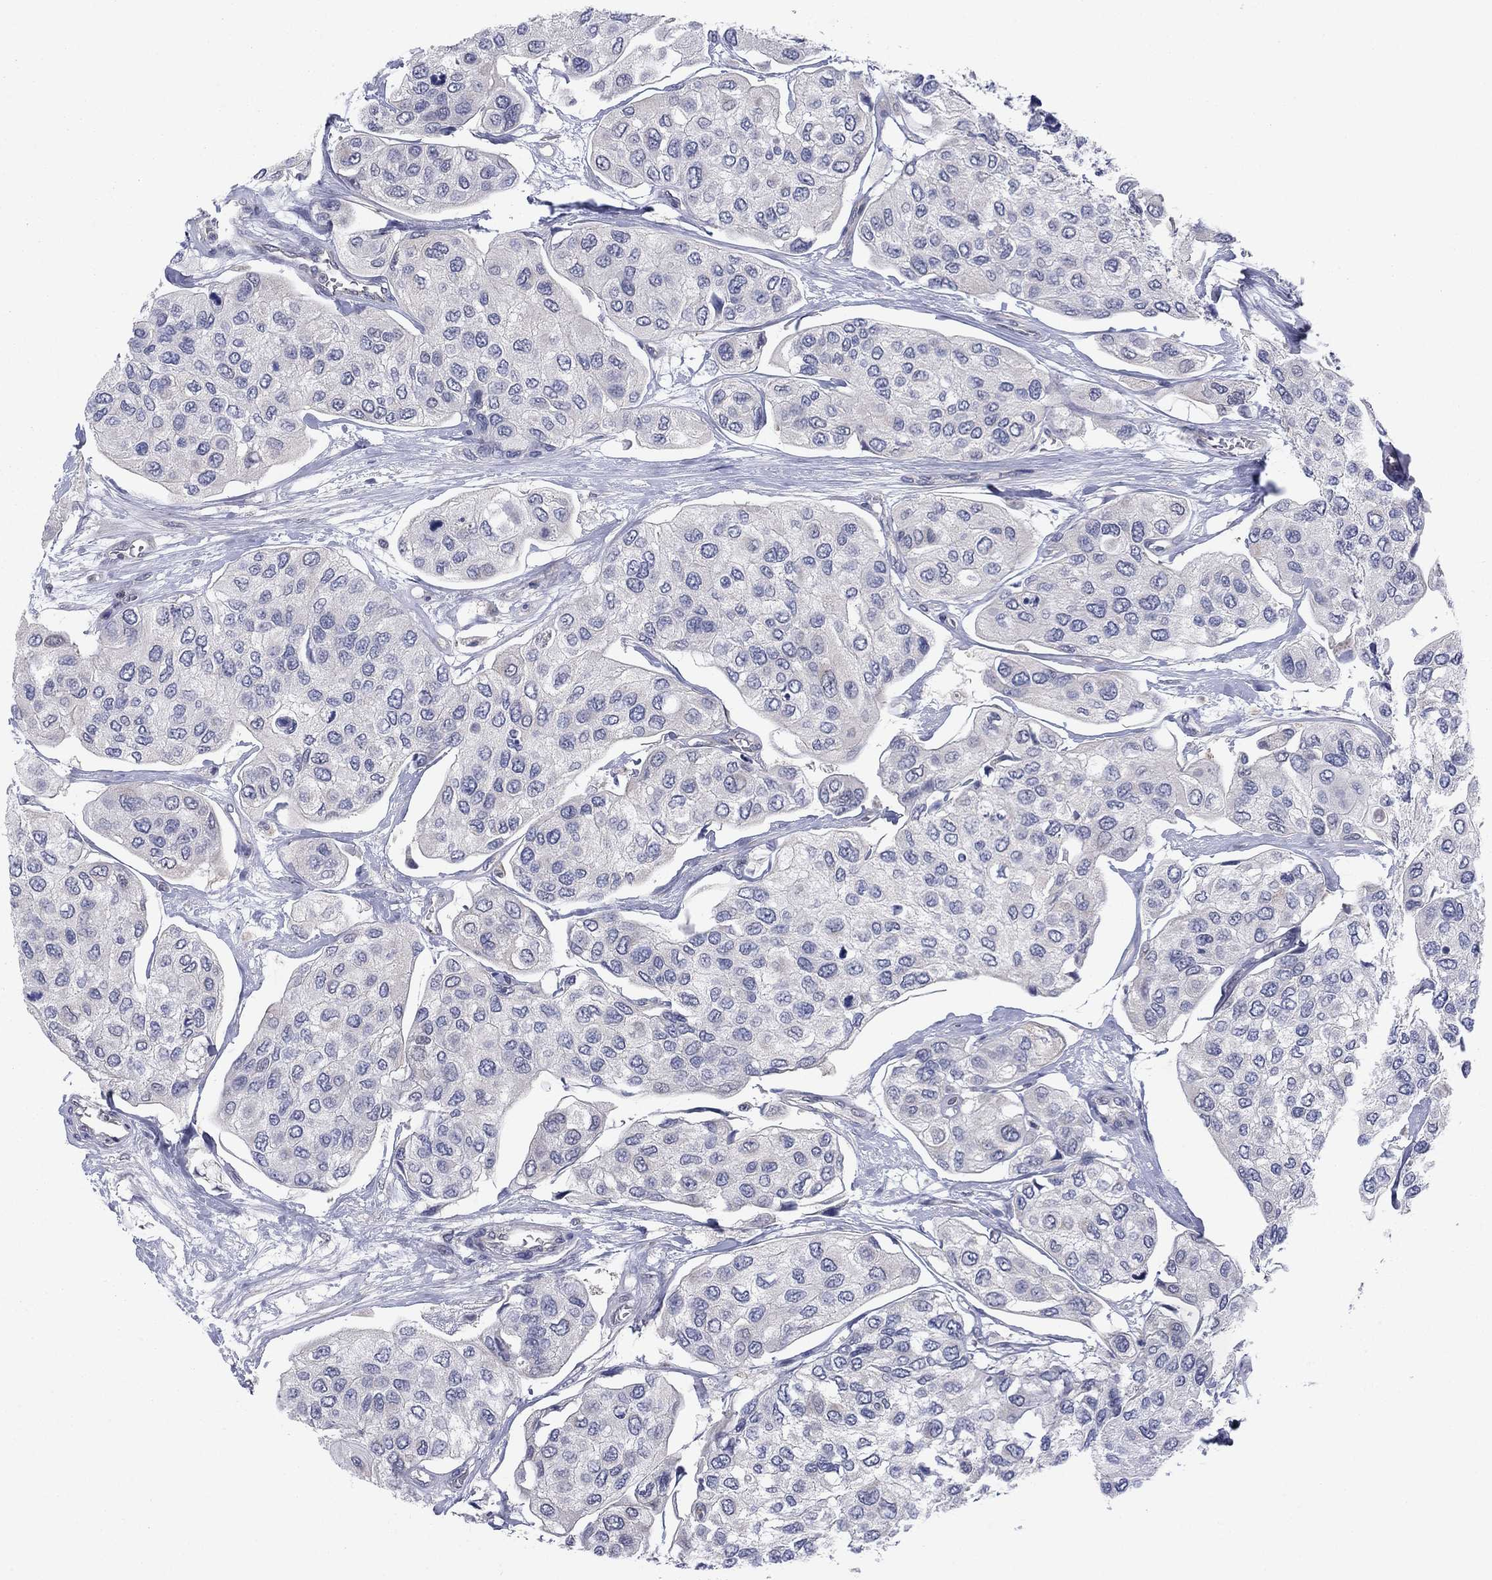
{"staining": {"intensity": "negative", "quantity": "none", "location": "none"}, "tissue": "urothelial cancer", "cell_type": "Tumor cells", "image_type": "cancer", "snomed": [{"axis": "morphology", "description": "Urothelial carcinoma, High grade"}, {"axis": "topography", "description": "Urinary bladder"}], "caption": "Immunohistochemical staining of human high-grade urothelial carcinoma demonstrates no significant staining in tumor cells.", "gene": "GRHPR", "patient": {"sex": "male", "age": 77}}